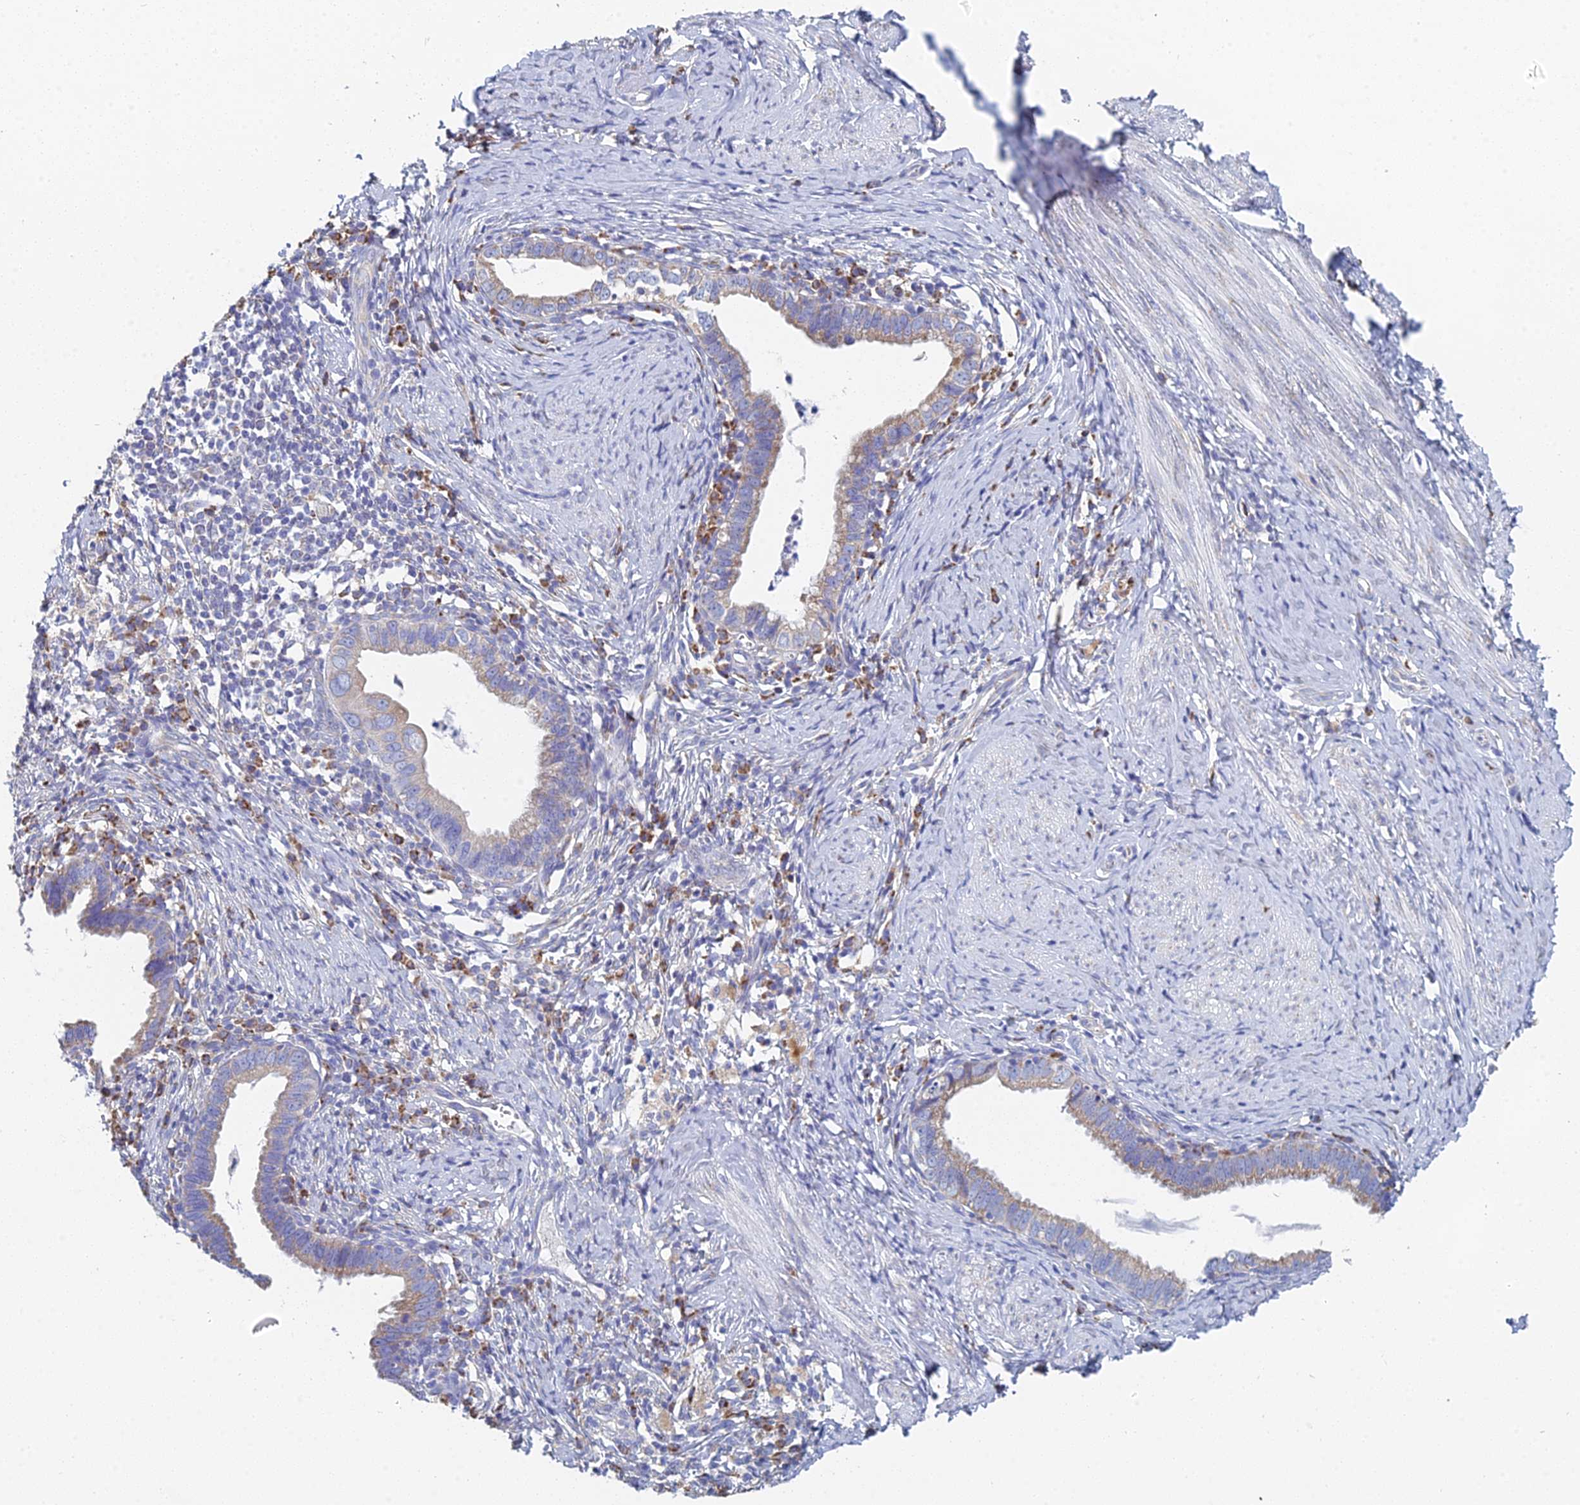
{"staining": {"intensity": "moderate", "quantity": "25%-75%", "location": "cytoplasmic/membranous"}, "tissue": "cervical cancer", "cell_type": "Tumor cells", "image_type": "cancer", "snomed": [{"axis": "morphology", "description": "Adenocarcinoma, NOS"}, {"axis": "topography", "description": "Cervix"}], "caption": "Tumor cells show medium levels of moderate cytoplasmic/membranous staining in approximately 25%-75% of cells in cervical cancer (adenocarcinoma). (IHC, brightfield microscopy, high magnification).", "gene": "CRACR2B", "patient": {"sex": "female", "age": 36}}